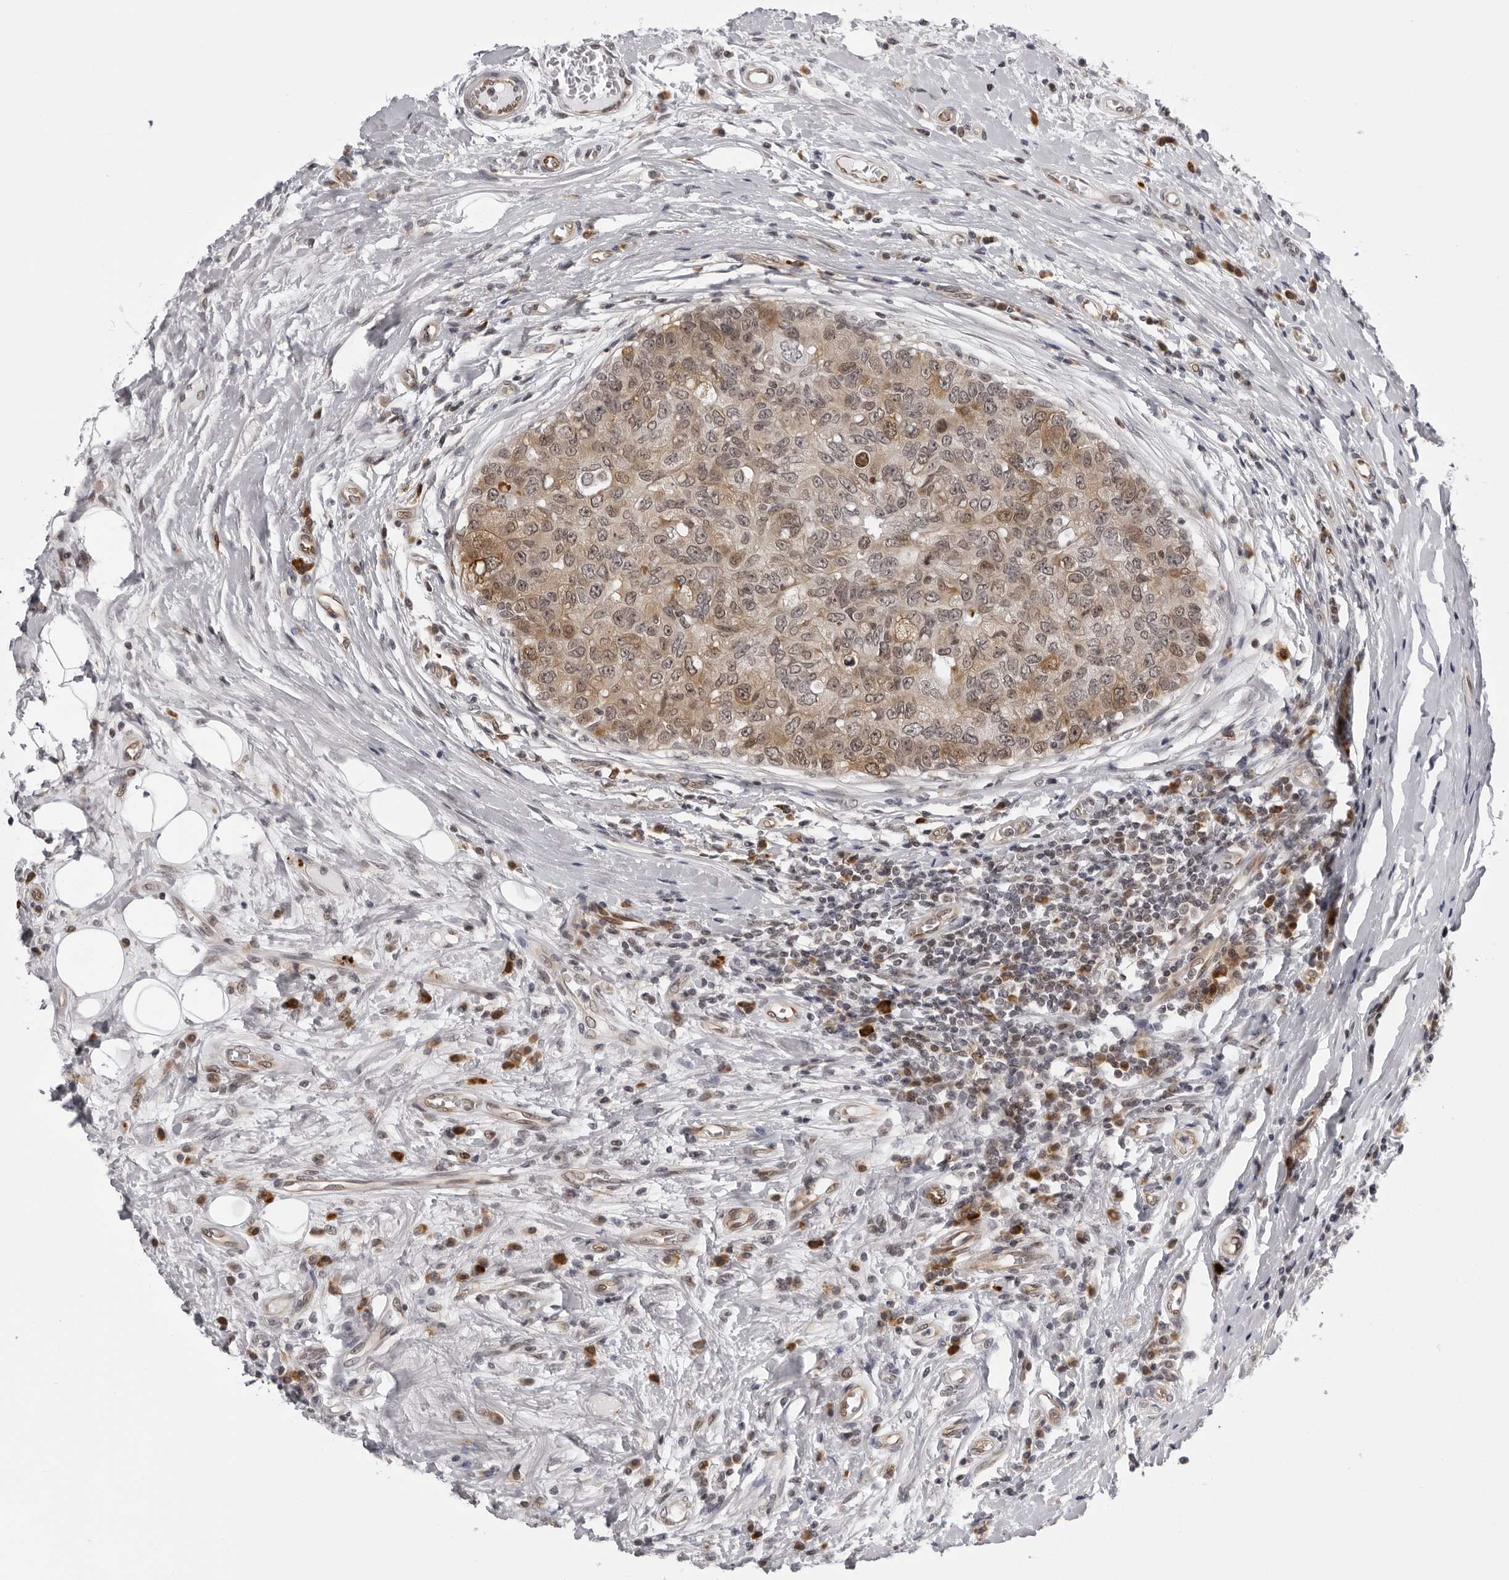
{"staining": {"intensity": "weak", "quantity": ">75%", "location": "cytoplasmic/membranous,nuclear"}, "tissue": "breast cancer", "cell_type": "Tumor cells", "image_type": "cancer", "snomed": [{"axis": "morphology", "description": "Duct carcinoma"}, {"axis": "topography", "description": "Breast"}], "caption": "The micrograph exhibits staining of breast infiltrating ductal carcinoma, revealing weak cytoplasmic/membranous and nuclear protein positivity (brown color) within tumor cells. The staining was performed using DAB to visualize the protein expression in brown, while the nuclei were stained in blue with hematoxylin (Magnification: 20x).", "gene": "GCSAML", "patient": {"sex": "female", "age": 27}}